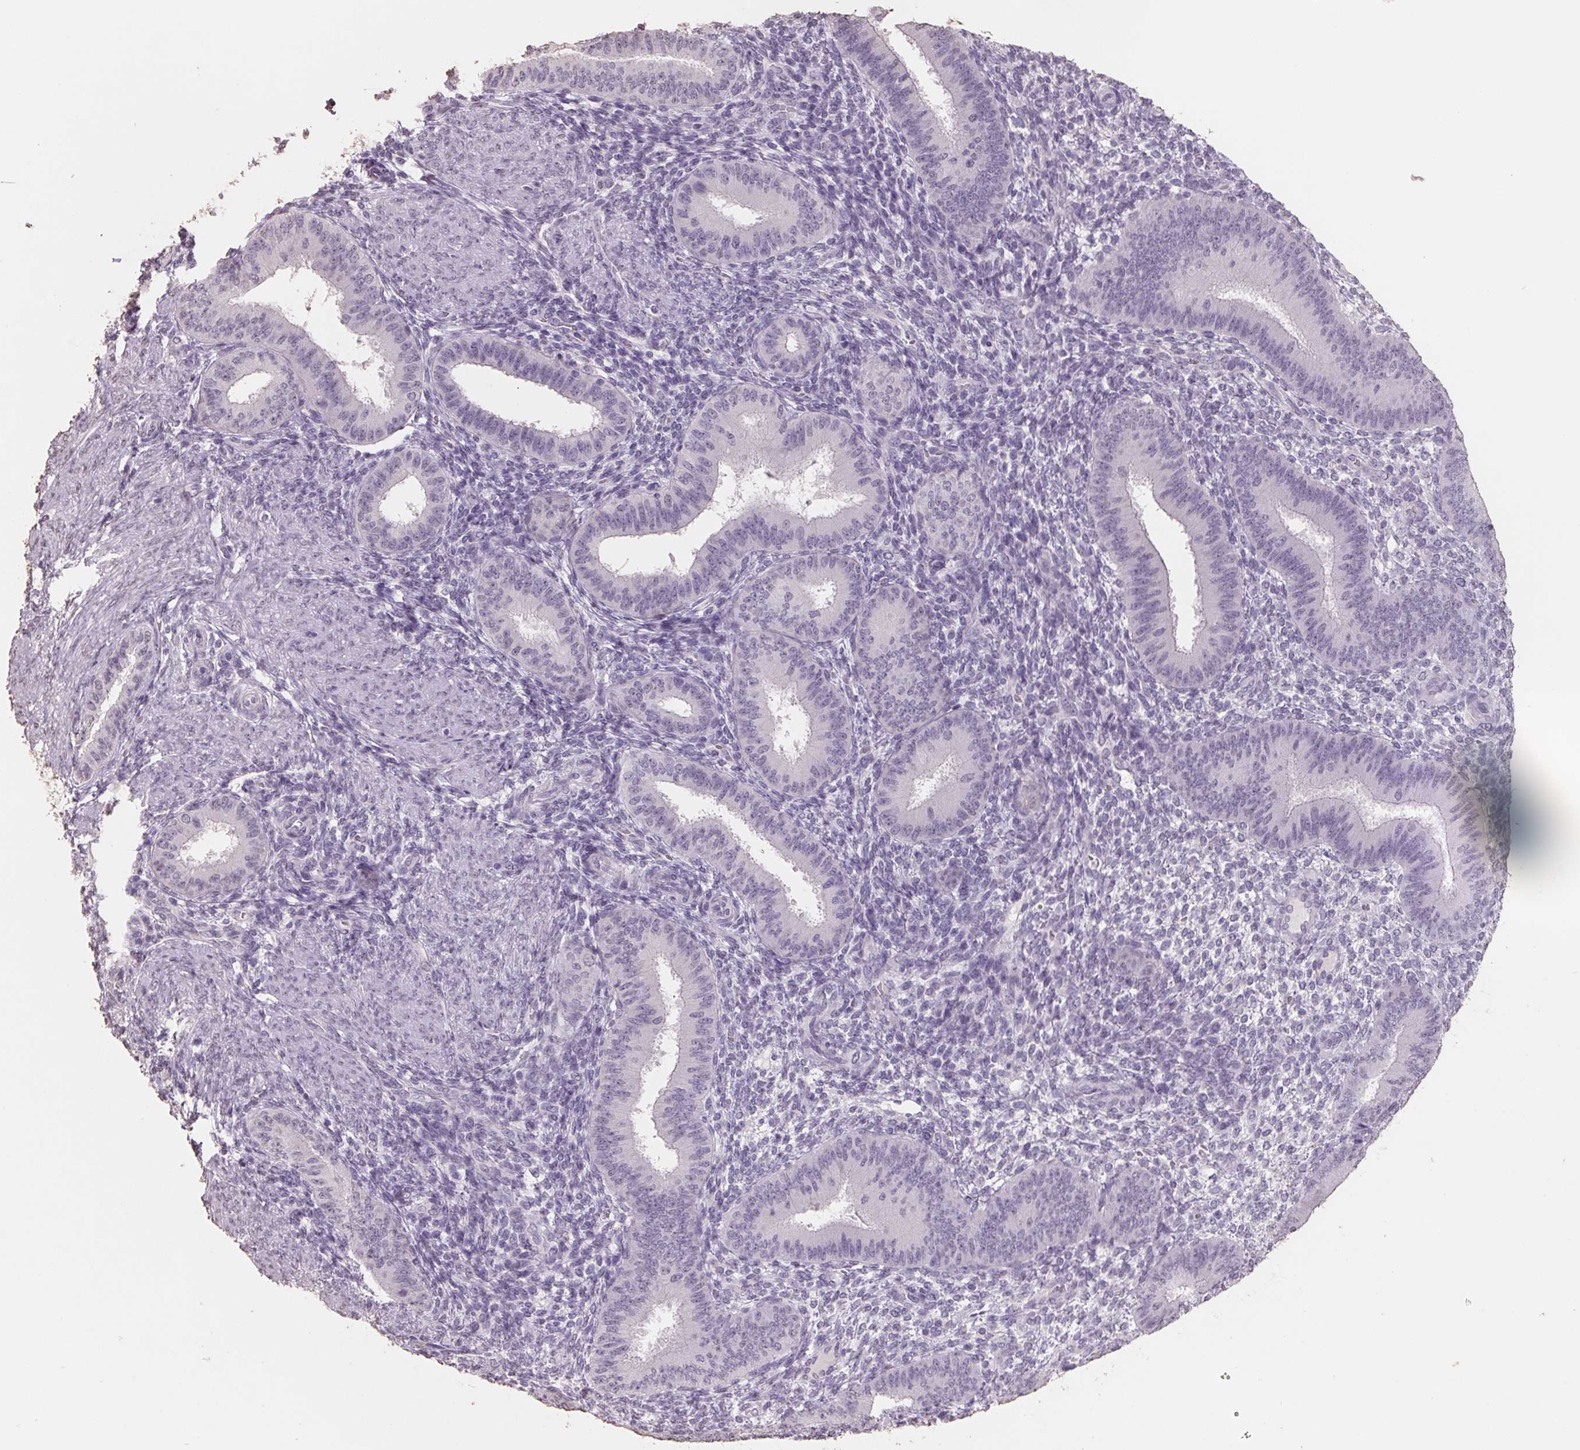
{"staining": {"intensity": "negative", "quantity": "none", "location": "none"}, "tissue": "endometrium", "cell_type": "Cells in endometrial stroma", "image_type": "normal", "snomed": [{"axis": "morphology", "description": "Normal tissue, NOS"}, {"axis": "topography", "description": "Endometrium"}], "caption": "A micrograph of endometrium stained for a protein exhibits no brown staining in cells in endometrial stroma.", "gene": "FTCD", "patient": {"sex": "female", "age": 39}}